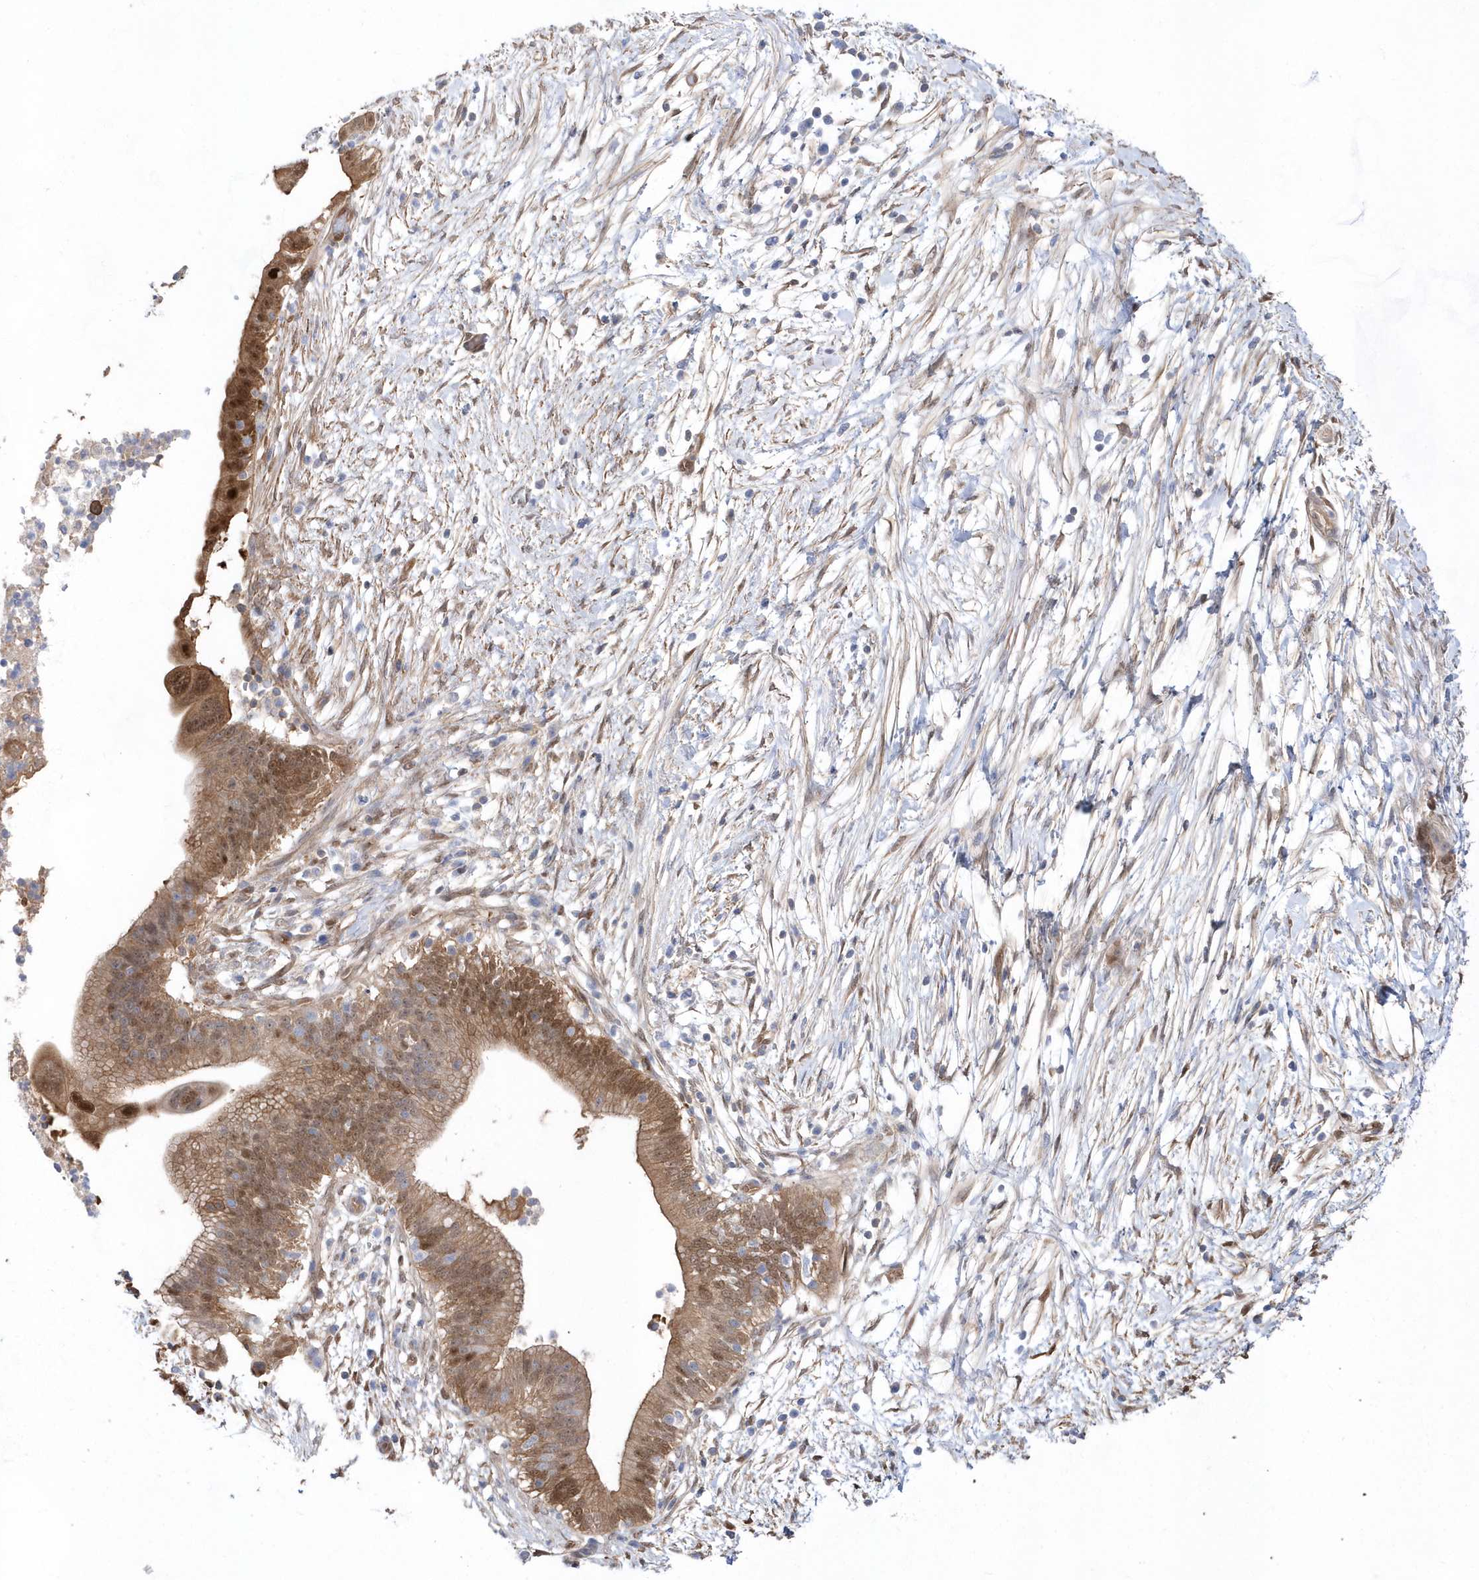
{"staining": {"intensity": "moderate", "quantity": ">75%", "location": "cytoplasmic/membranous,nuclear"}, "tissue": "pancreatic cancer", "cell_type": "Tumor cells", "image_type": "cancer", "snomed": [{"axis": "morphology", "description": "Adenocarcinoma, NOS"}, {"axis": "topography", "description": "Pancreas"}], "caption": "Protein staining of pancreatic cancer (adenocarcinoma) tissue demonstrates moderate cytoplasmic/membranous and nuclear positivity in about >75% of tumor cells.", "gene": "BDH2", "patient": {"sex": "male", "age": 68}}